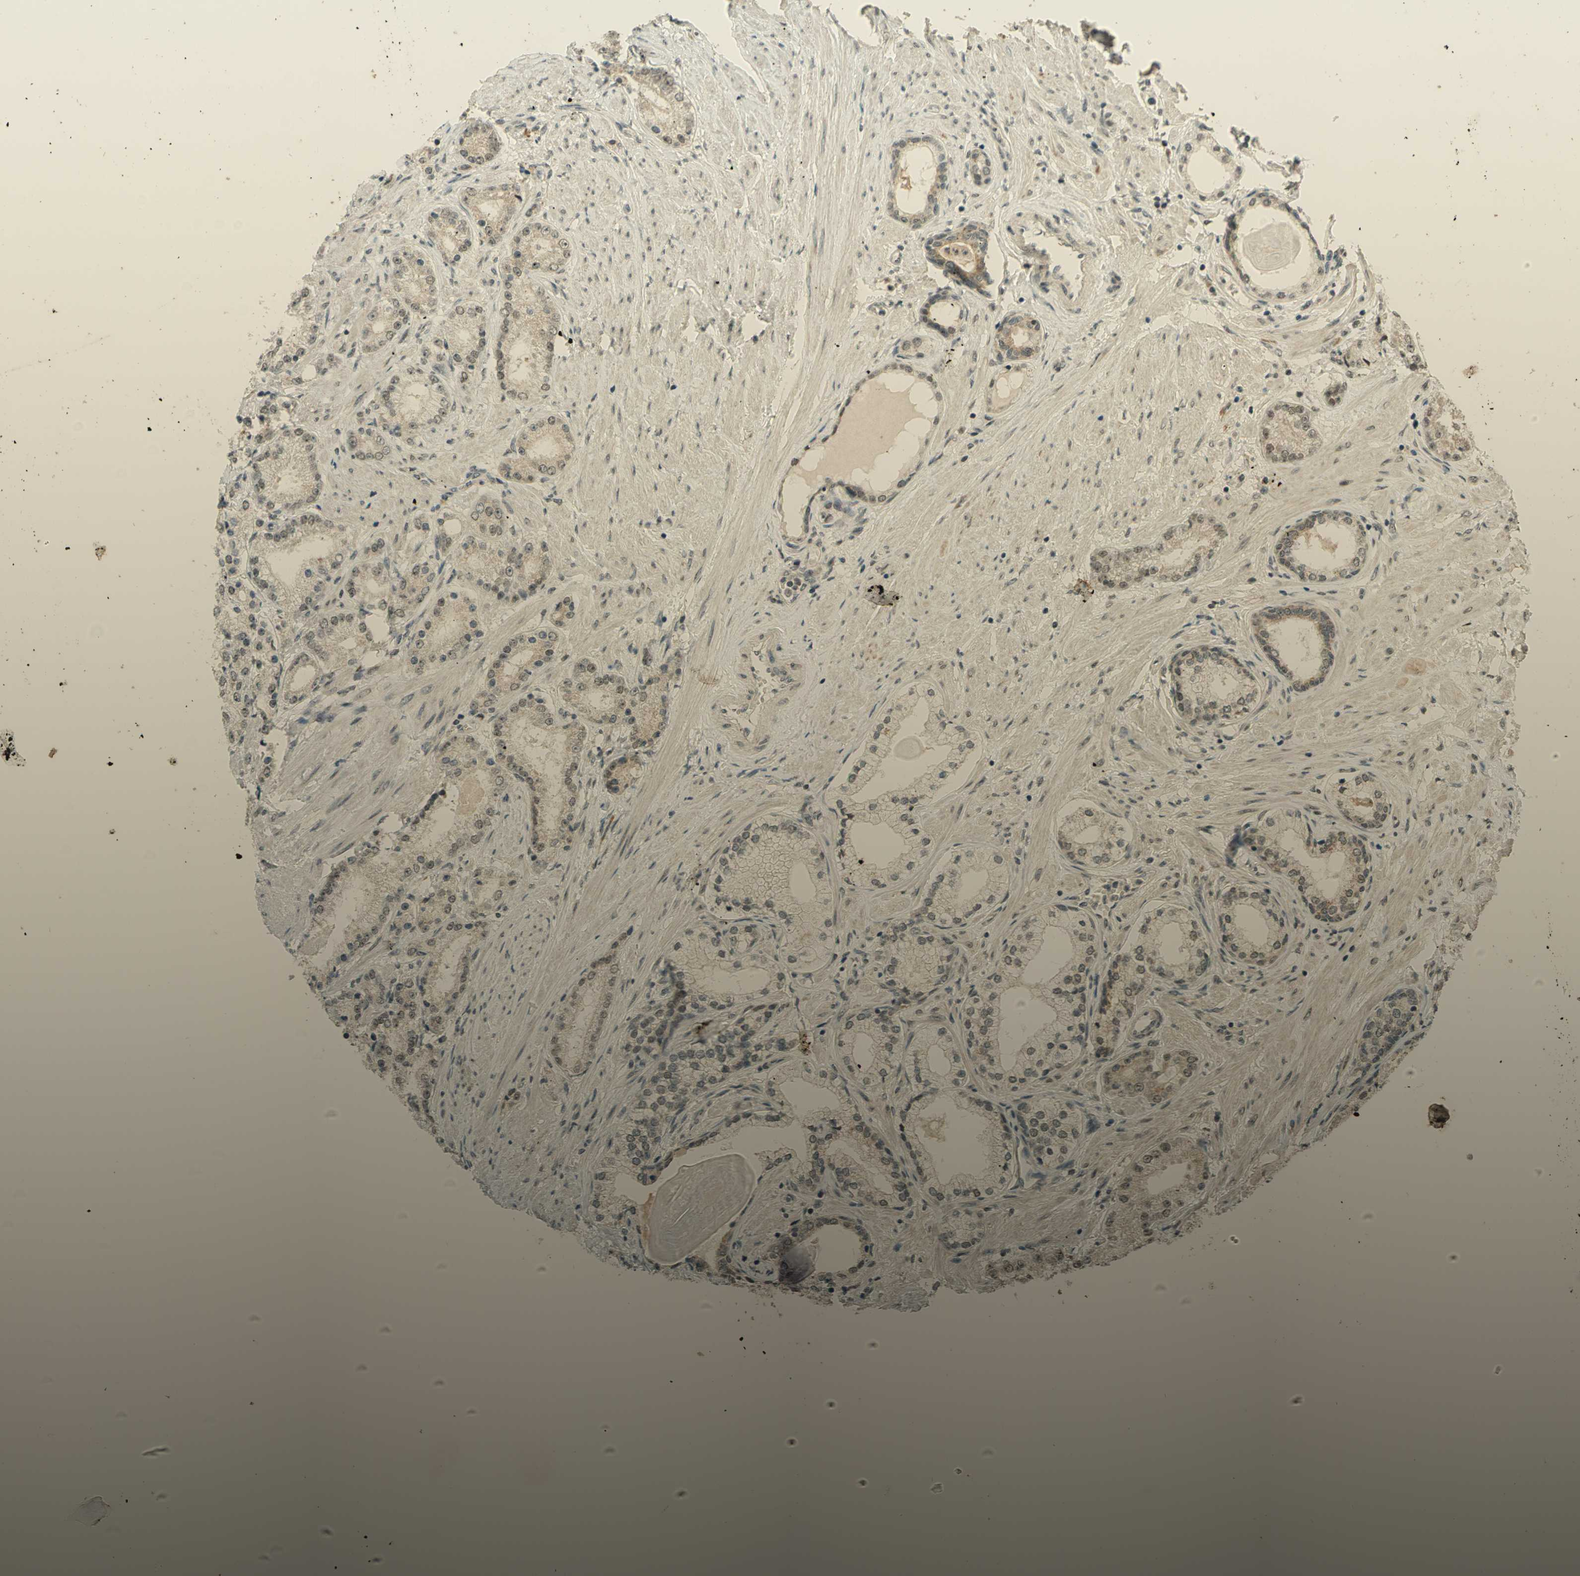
{"staining": {"intensity": "weak", "quantity": "25%-75%", "location": "nuclear"}, "tissue": "prostate cancer", "cell_type": "Tumor cells", "image_type": "cancer", "snomed": [{"axis": "morphology", "description": "Adenocarcinoma, Low grade"}, {"axis": "topography", "description": "Prostate"}], "caption": "This image shows IHC staining of prostate cancer (adenocarcinoma (low-grade)), with low weak nuclear staining in about 25%-75% of tumor cells.", "gene": "SMARCB1", "patient": {"sex": "male", "age": 63}}